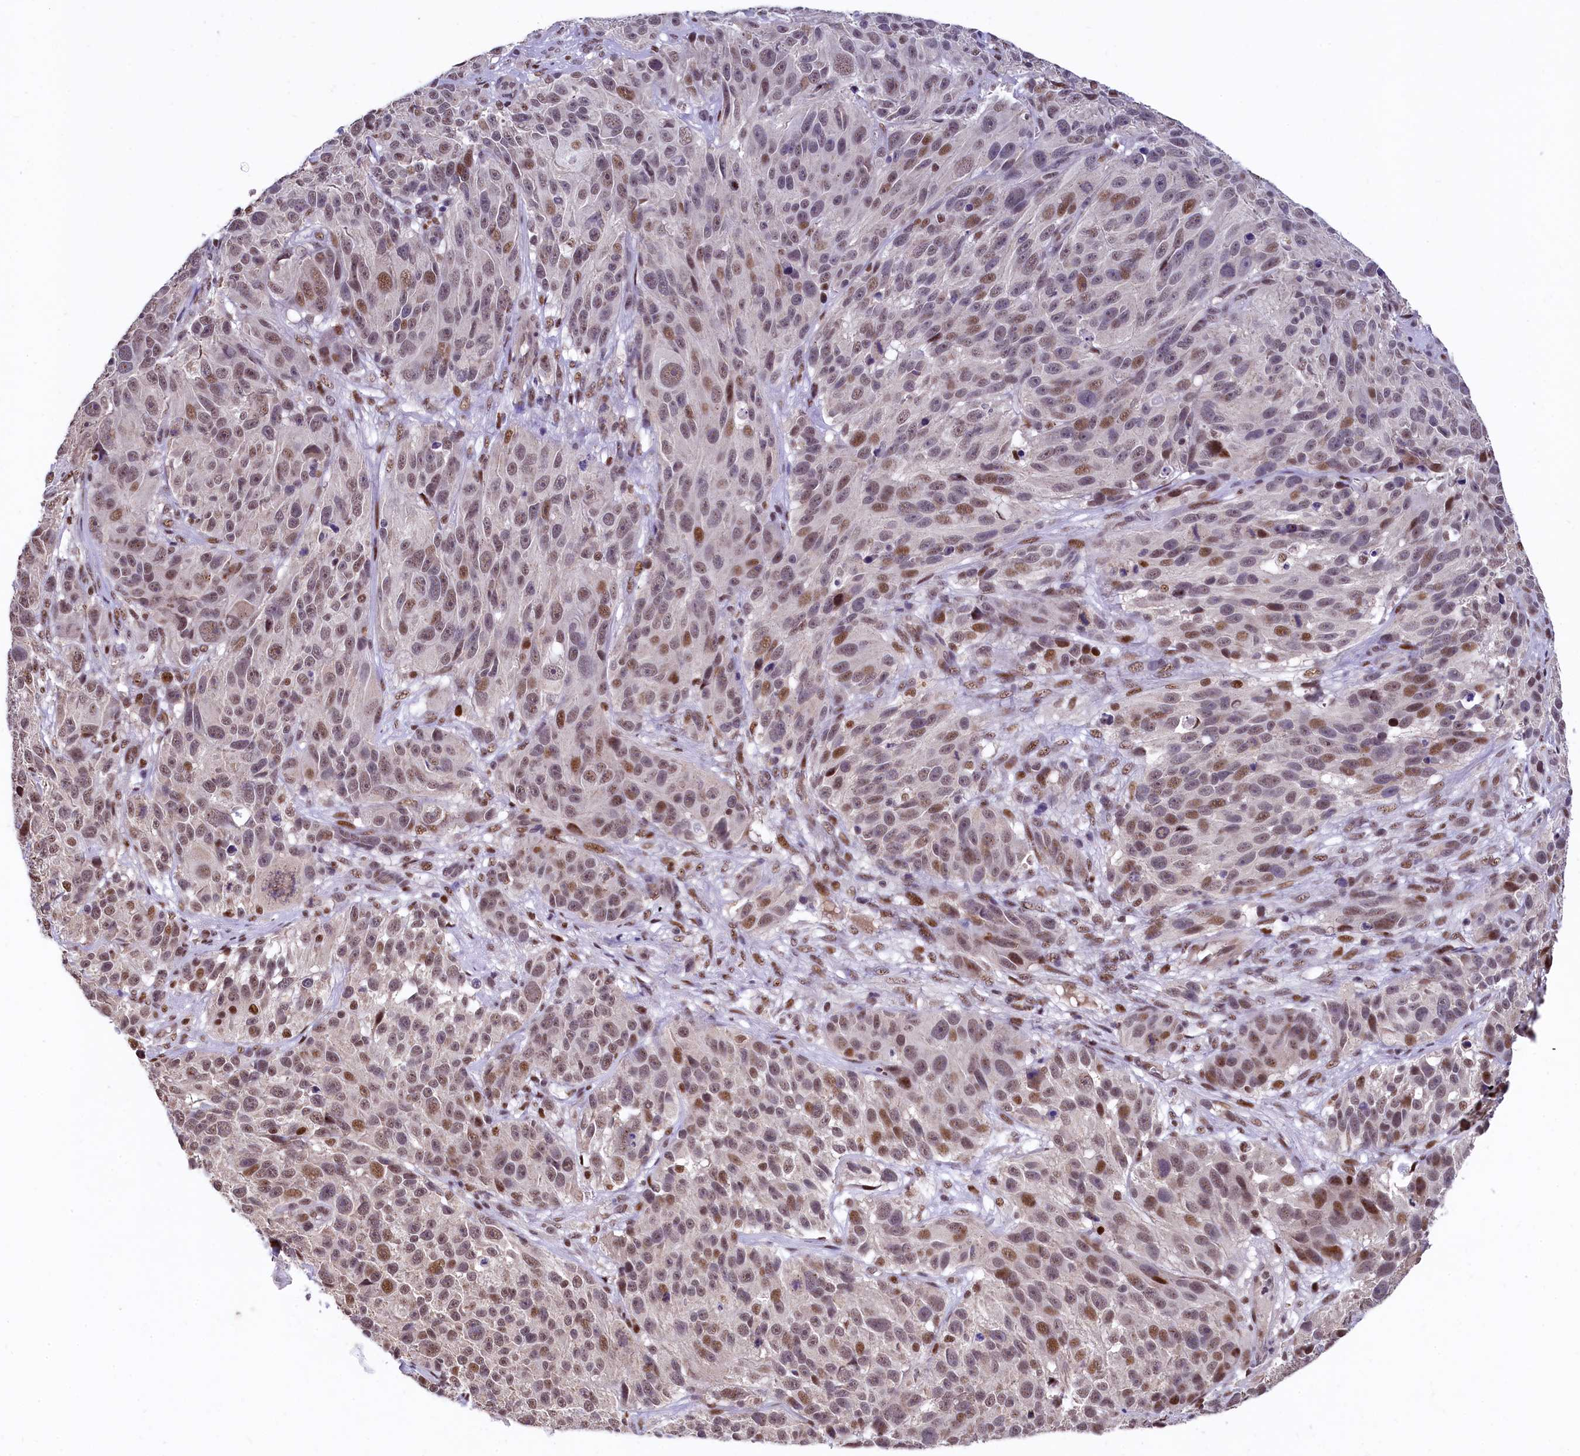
{"staining": {"intensity": "moderate", "quantity": ">75%", "location": "nuclear"}, "tissue": "melanoma", "cell_type": "Tumor cells", "image_type": "cancer", "snomed": [{"axis": "morphology", "description": "Malignant melanoma, NOS"}, {"axis": "topography", "description": "Skin"}], "caption": "Human malignant melanoma stained for a protein (brown) exhibits moderate nuclear positive positivity in approximately >75% of tumor cells.", "gene": "HECTD4", "patient": {"sex": "male", "age": 84}}